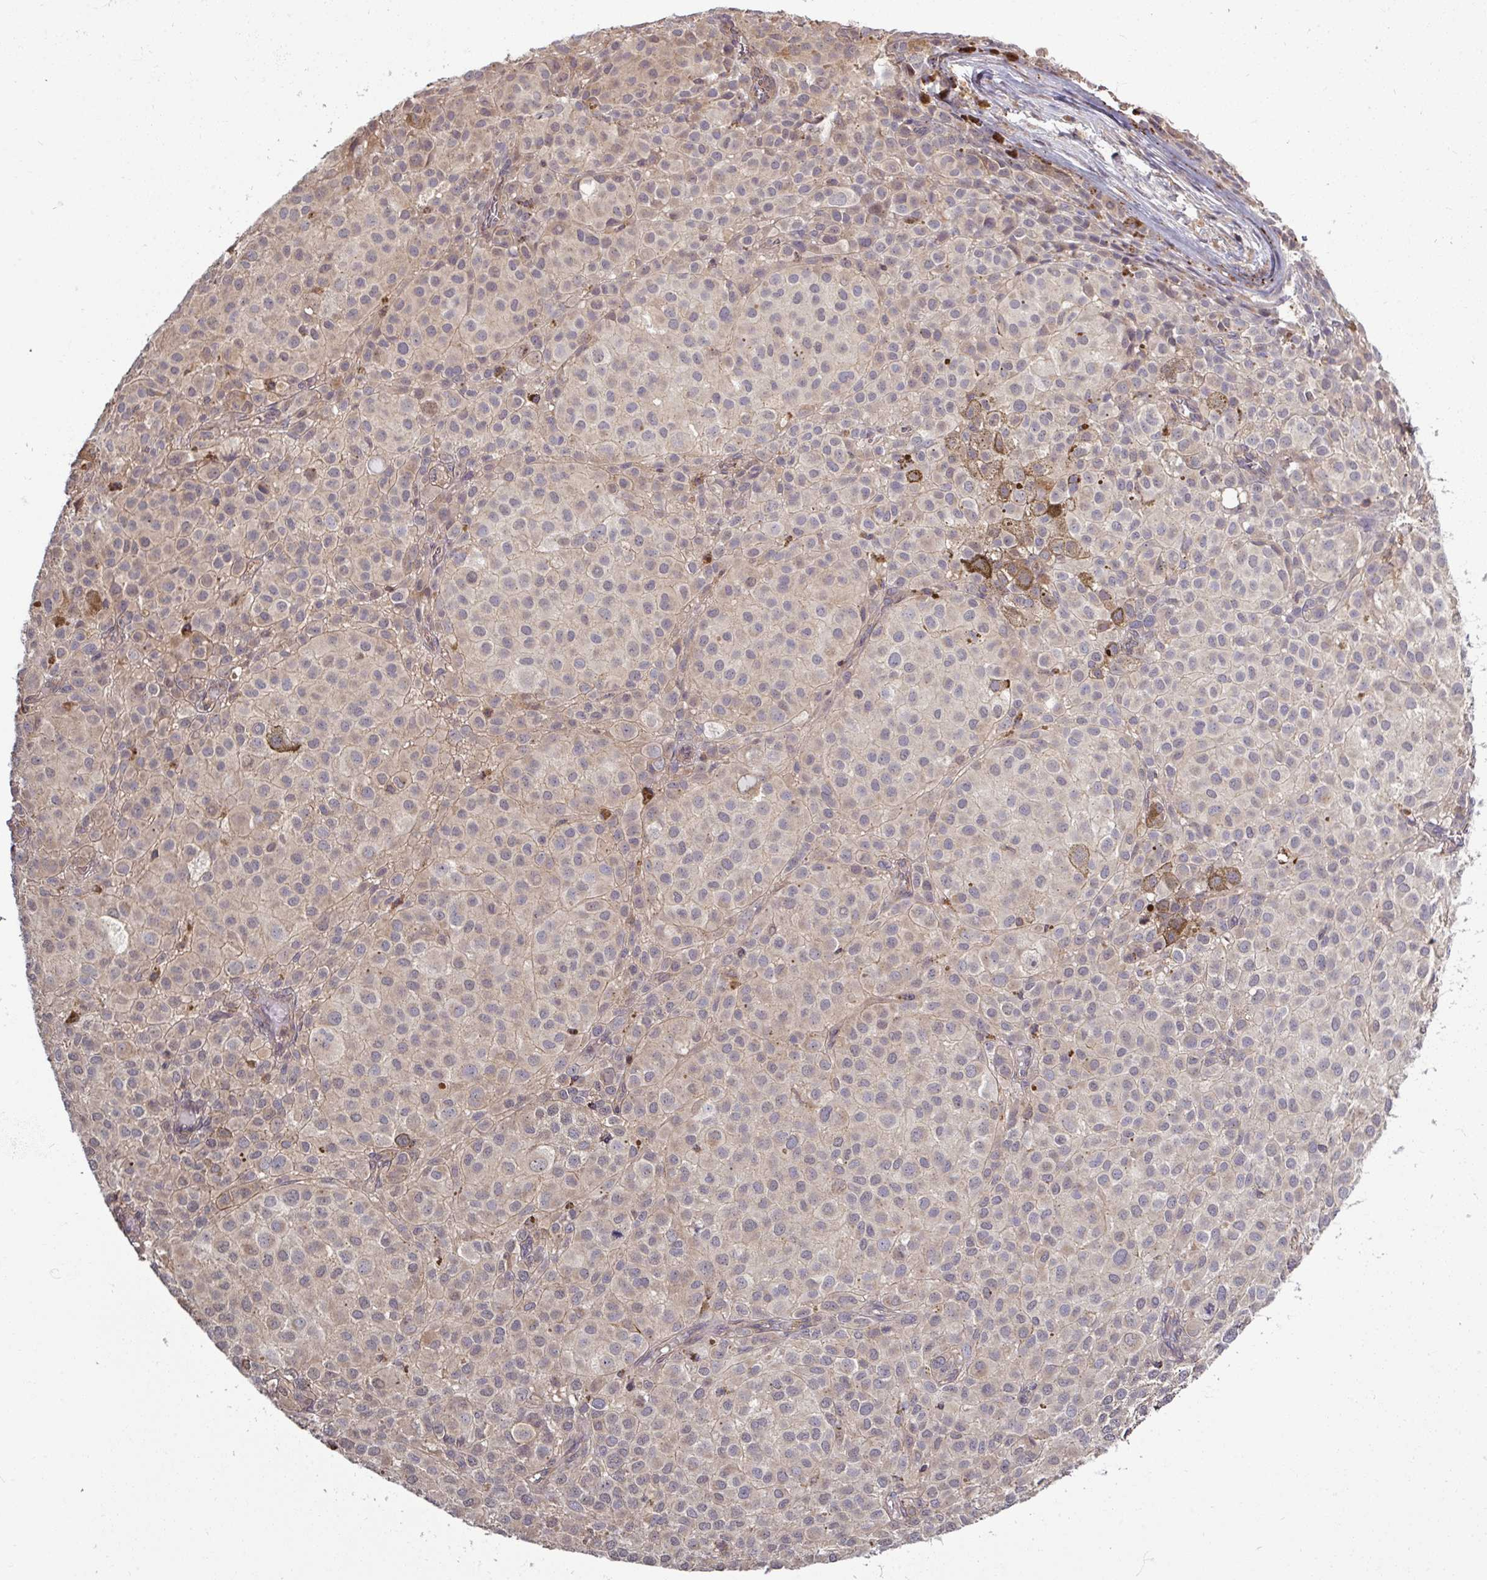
{"staining": {"intensity": "moderate", "quantity": "<25%", "location": "cytoplasmic/membranous"}, "tissue": "melanoma", "cell_type": "Tumor cells", "image_type": "cancer", "snomed": [{"axis": "morphology", "description": "Malignant melanoma, NOS"}, {"axis": "topography", "description": "Skin"}], "caption": "Brown immunohistochemical staining in melanoma demonstrates moderate cytoplasmic/membranous staining in approximately <25% of tumor cells. Immunohistochemistry (ihc) stains the protein in brown and the nuclei are stained blue.", "gene": "TUSC3", "patient": {"sex": "male", "age": 64}}